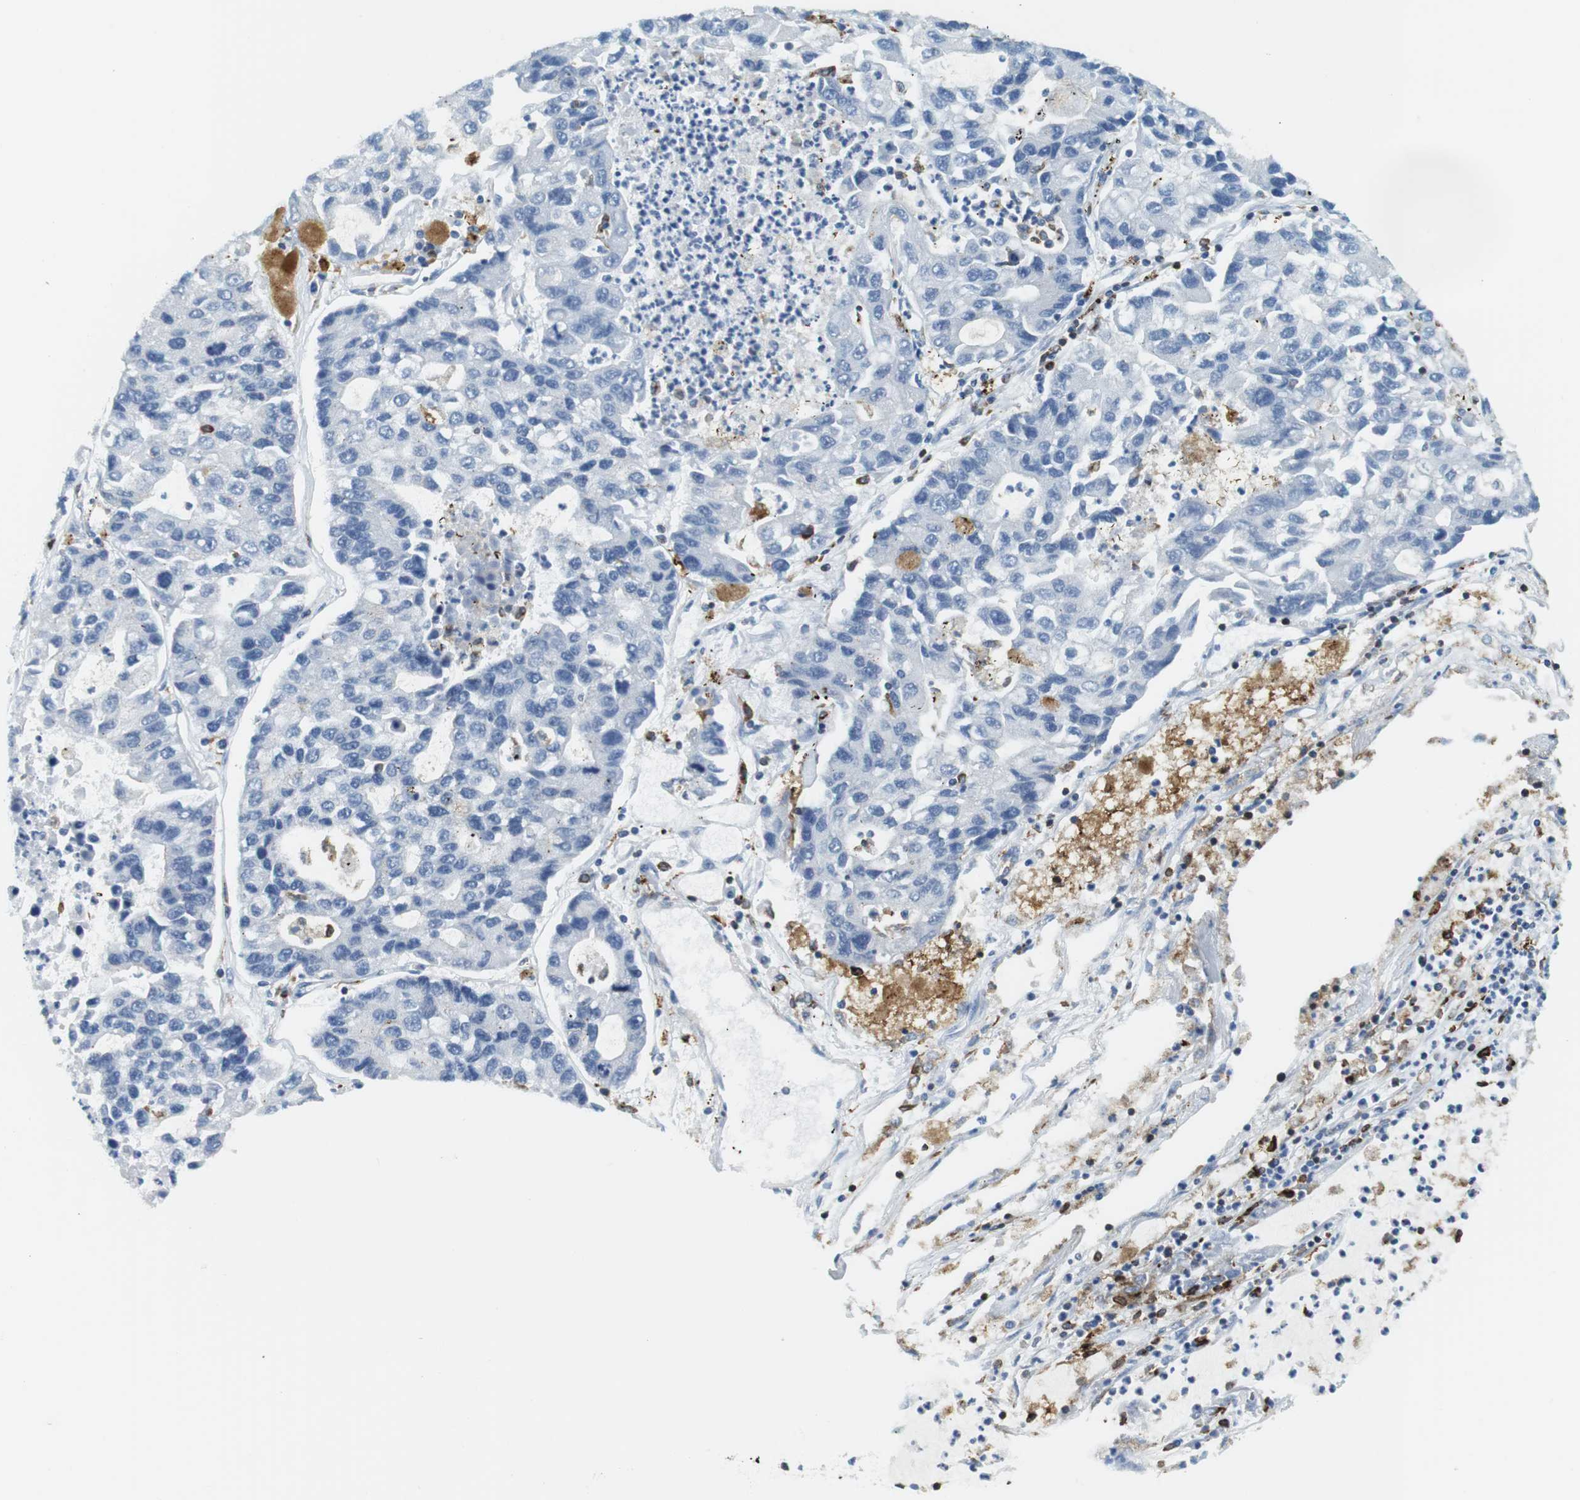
{"staining": {"intensity": "negative", "quantity": "none", "location": "none"}, "tissue": "lung cancer", "cell_type": "Tumor cells", "image_type": "cancer", "snomed": [{"axis": "morphology", "description": "Adenocarcinoma, NOS"}, {"axis": "topography", "description": "Lung"}], "caption": "This image is of lung adenocarcinoma stained with immunohistochemistry (IHC) to label a protein in brown with the nuclei are counter-stained blue. There is no positivity in tumor cells. (IHC, brightfield microscopy, high magnification).", "gene": "CIITA", "patient": {"sex": "female", "age": 51}}